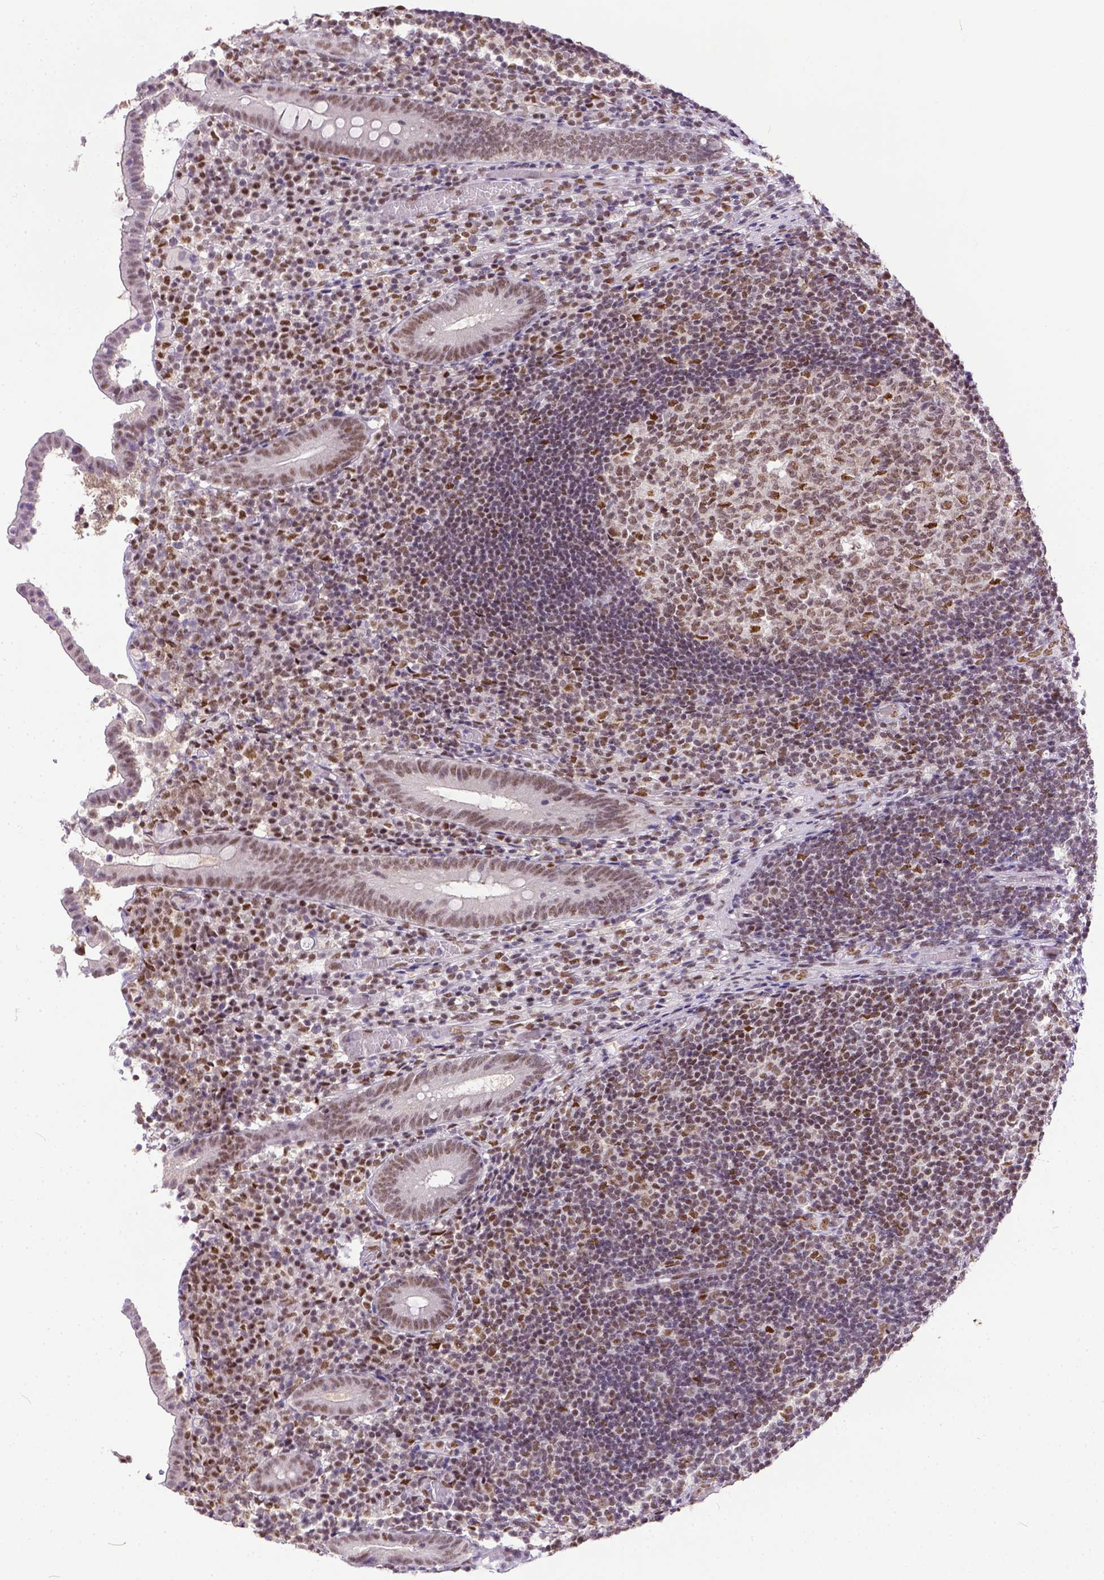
{"staining": {"intensity": "weak", "quantity": ">75%", "location": "nuclear"}, "tissue": "appendix", "cell_type": "Glandular cells", "image_type": "normal", "snomed": [{"axis": "morphology", "description": "Normal tissue, NOS"}, {"axis": "topography", "description": "Appendix"}], "caption": "Human appendix stained with a brown dye exhibits weak nuclear positive staining in approximately >75% of glandular cells.", "gene": "ERCC1", "patient": {"sex": "female", "age": 32}}